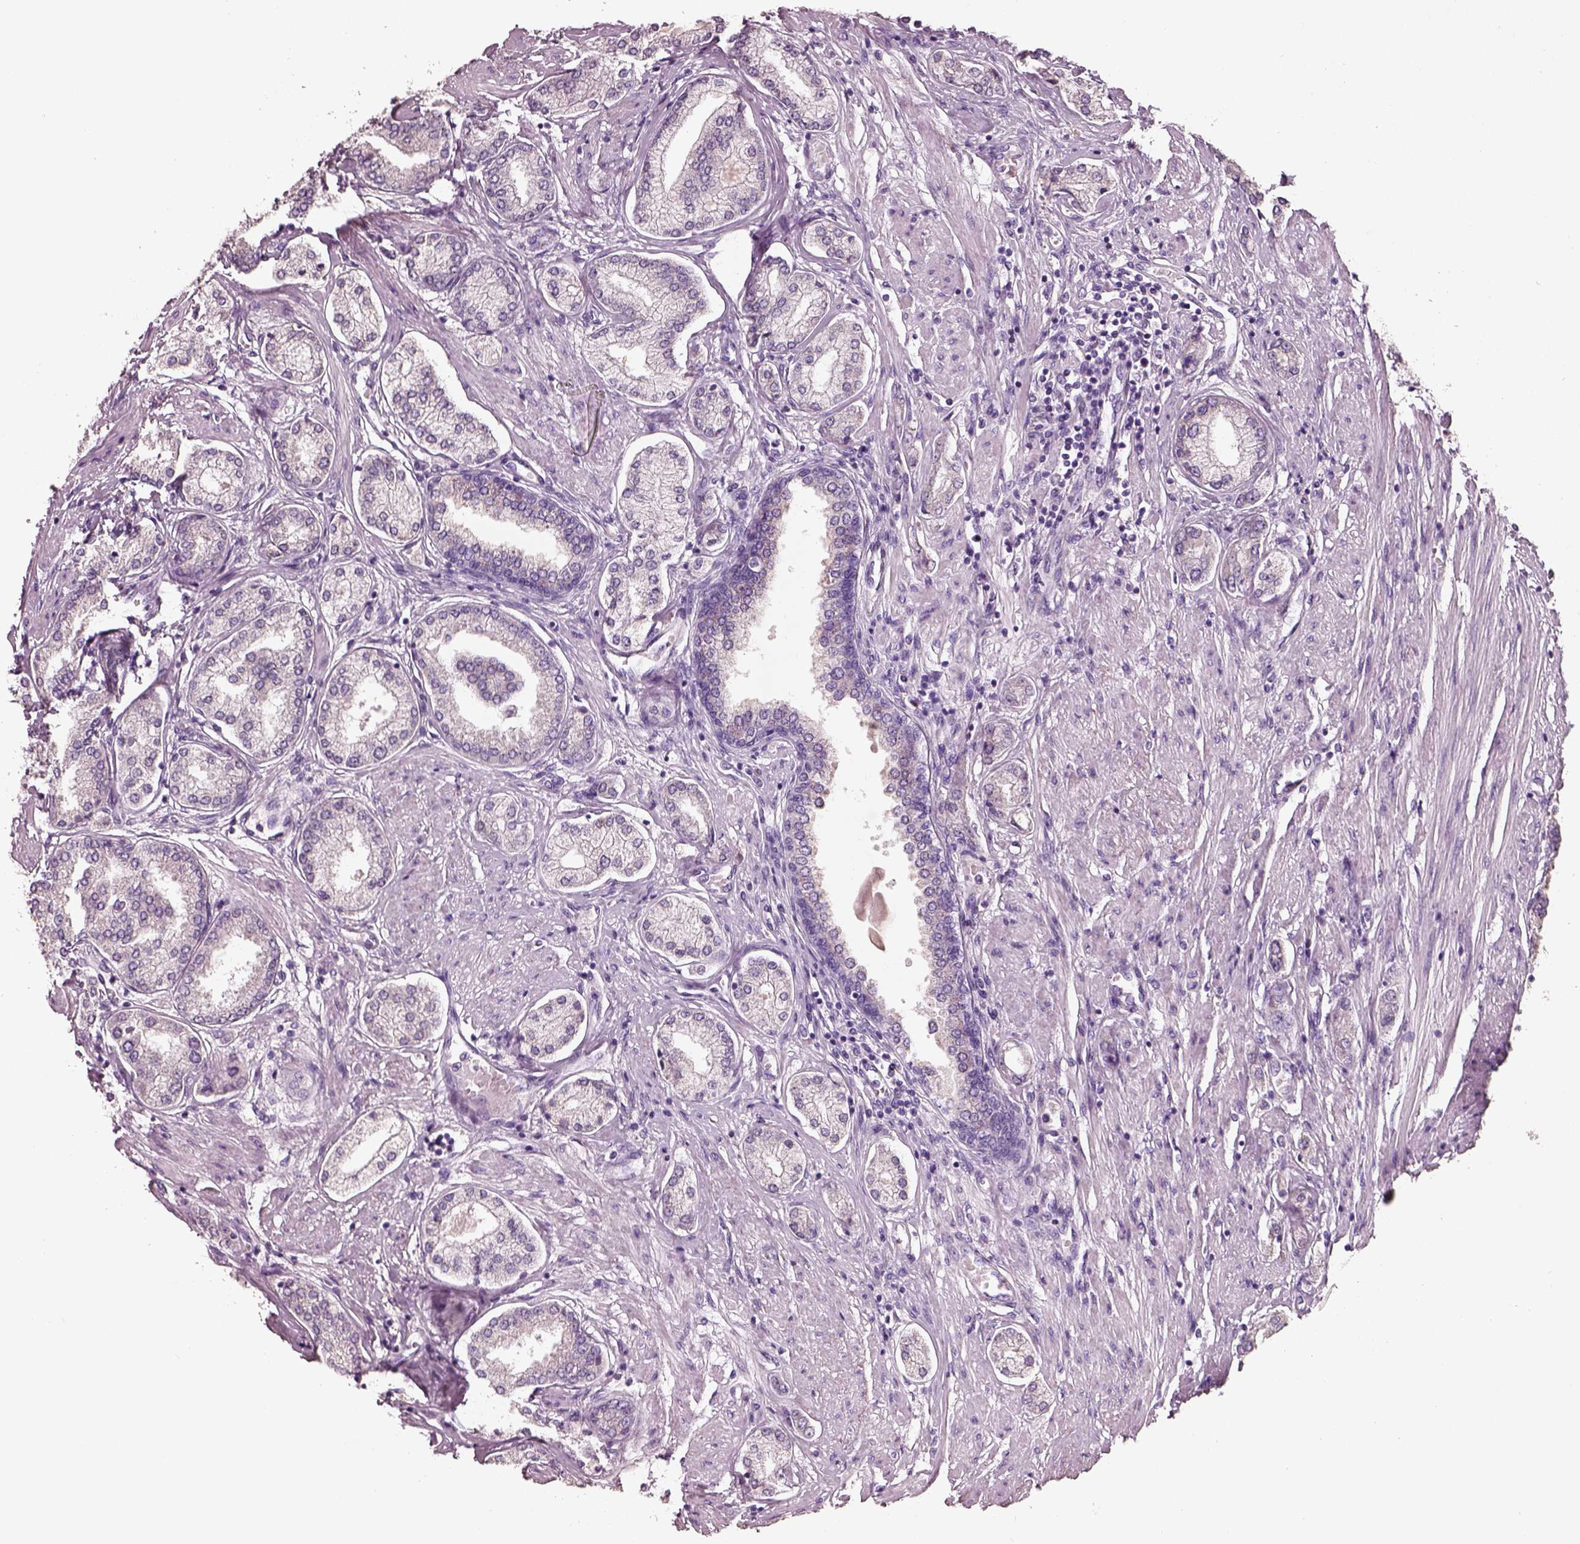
{"staining": {"intensity": "negative", "quantity": "none", "location": "none"}, "tissue": "prostate cancer", "cell_type": "Tumor cells", "image_type": "cancer", "snomed": [{"axis": "morphology", "description": "Adenocarcinoma, NOS"}, {"axis": "topography", "description": "Prostate"}], "caption": "Adenocarcinoma (prostate) was stained to show a protein in brown. There is no significant positivity in tumor cells.", "gene": "PNOC", "patient": {"sex": "male", "age": 63}}